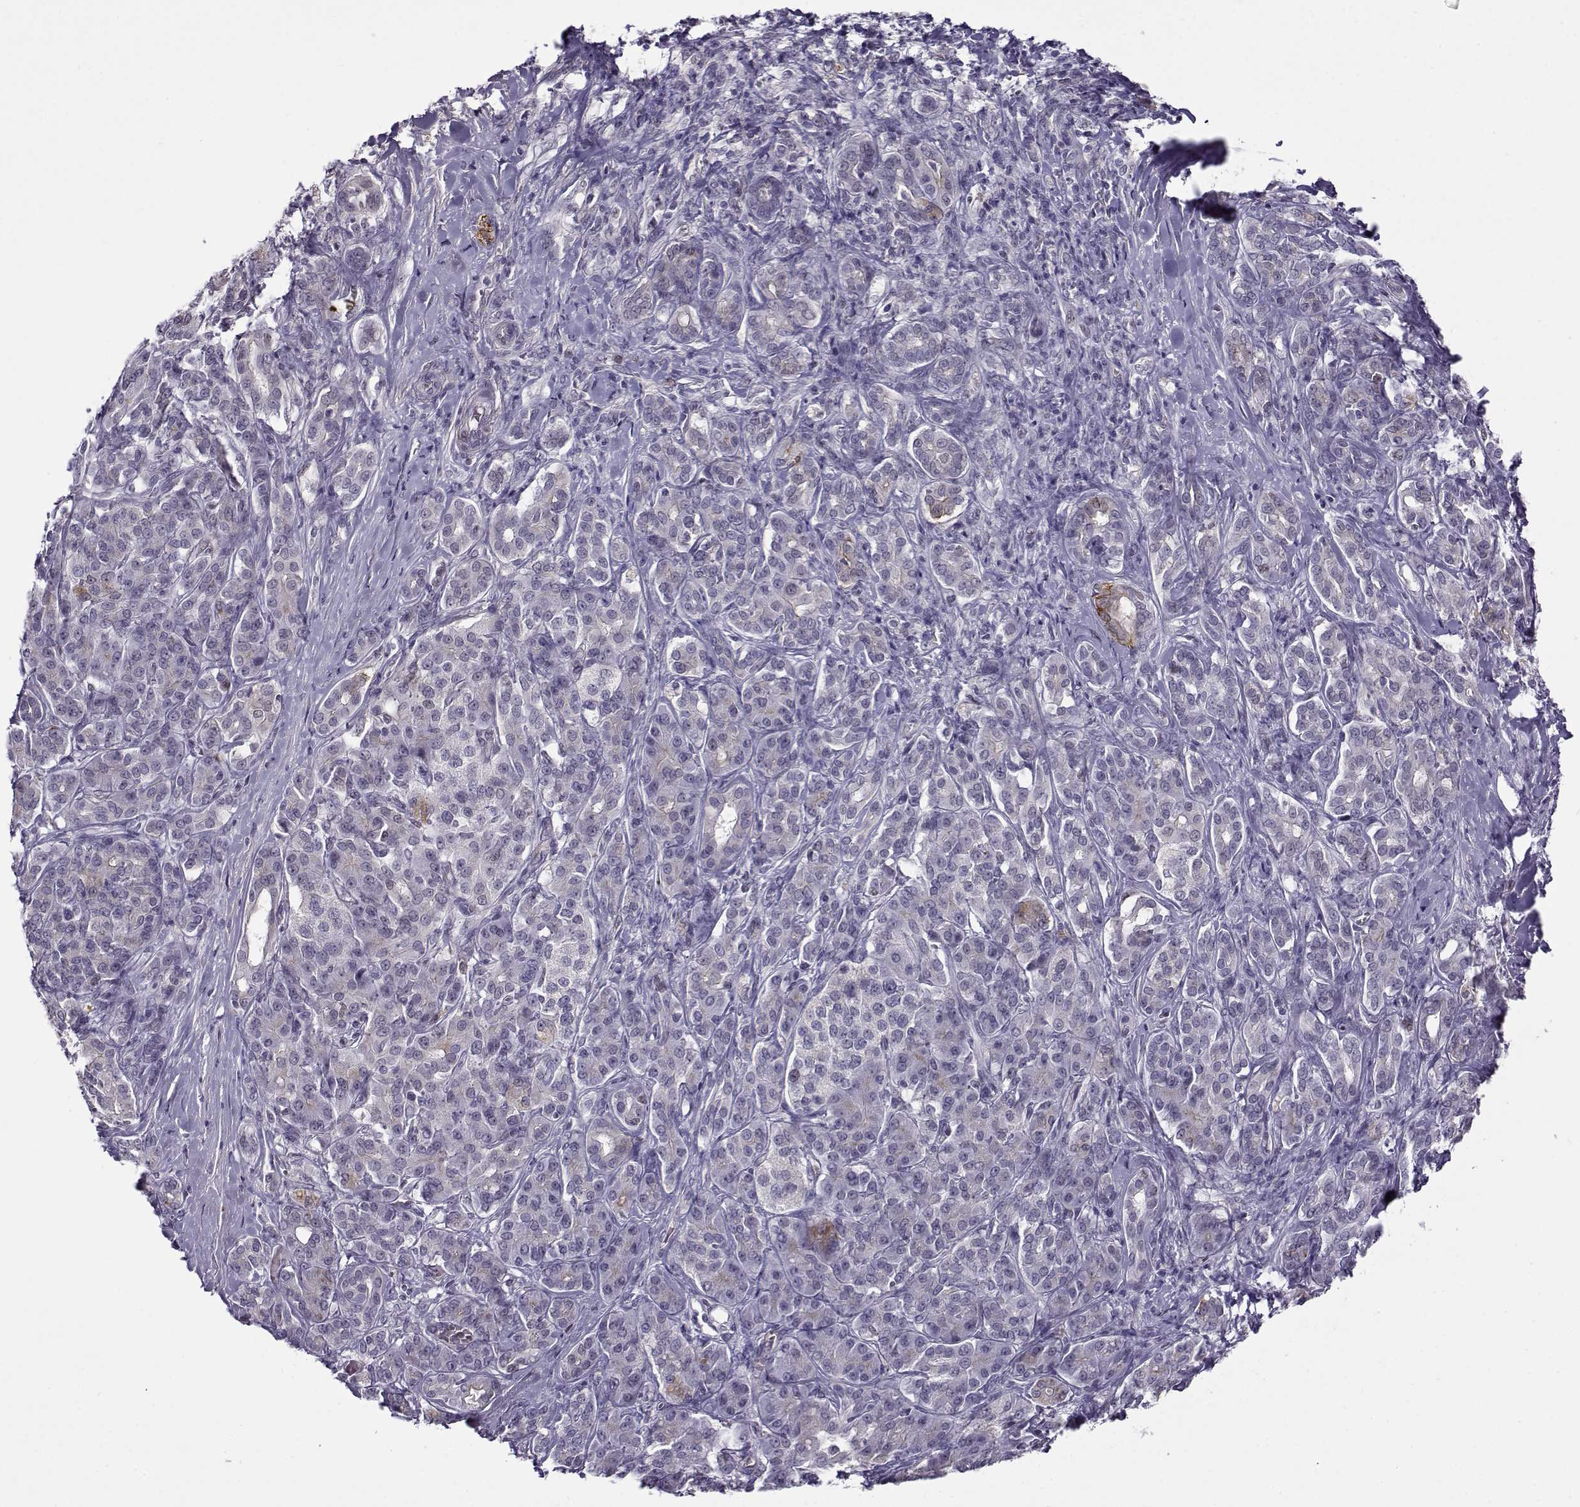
{"staining": {"intensity": "negative", "quantity": "none", "location": "none"}, "tissue": "pancreatic cancer", "cell_type": "Tumor cells", "image_type": "cancer", "snomed": [{"axis": "morphology", "description": "Normal tissue, NOS"}, {"axis": "morphology", "description": "Inflammation, NOS"}, {"axis": "morphology", "description": "Adenocarcinoma, NOS"}, {"axis": "topography", "description": "Pancreas"}], "caption": "This image is of pancreatic adenocarcinoma stained with immunohistochemistry to label a protein in brown with the nuclei are counter-stained blue. There is no staining in tumor cells.", "gene": "BACH1", "patient": {"sex": "male", "age": 57}}